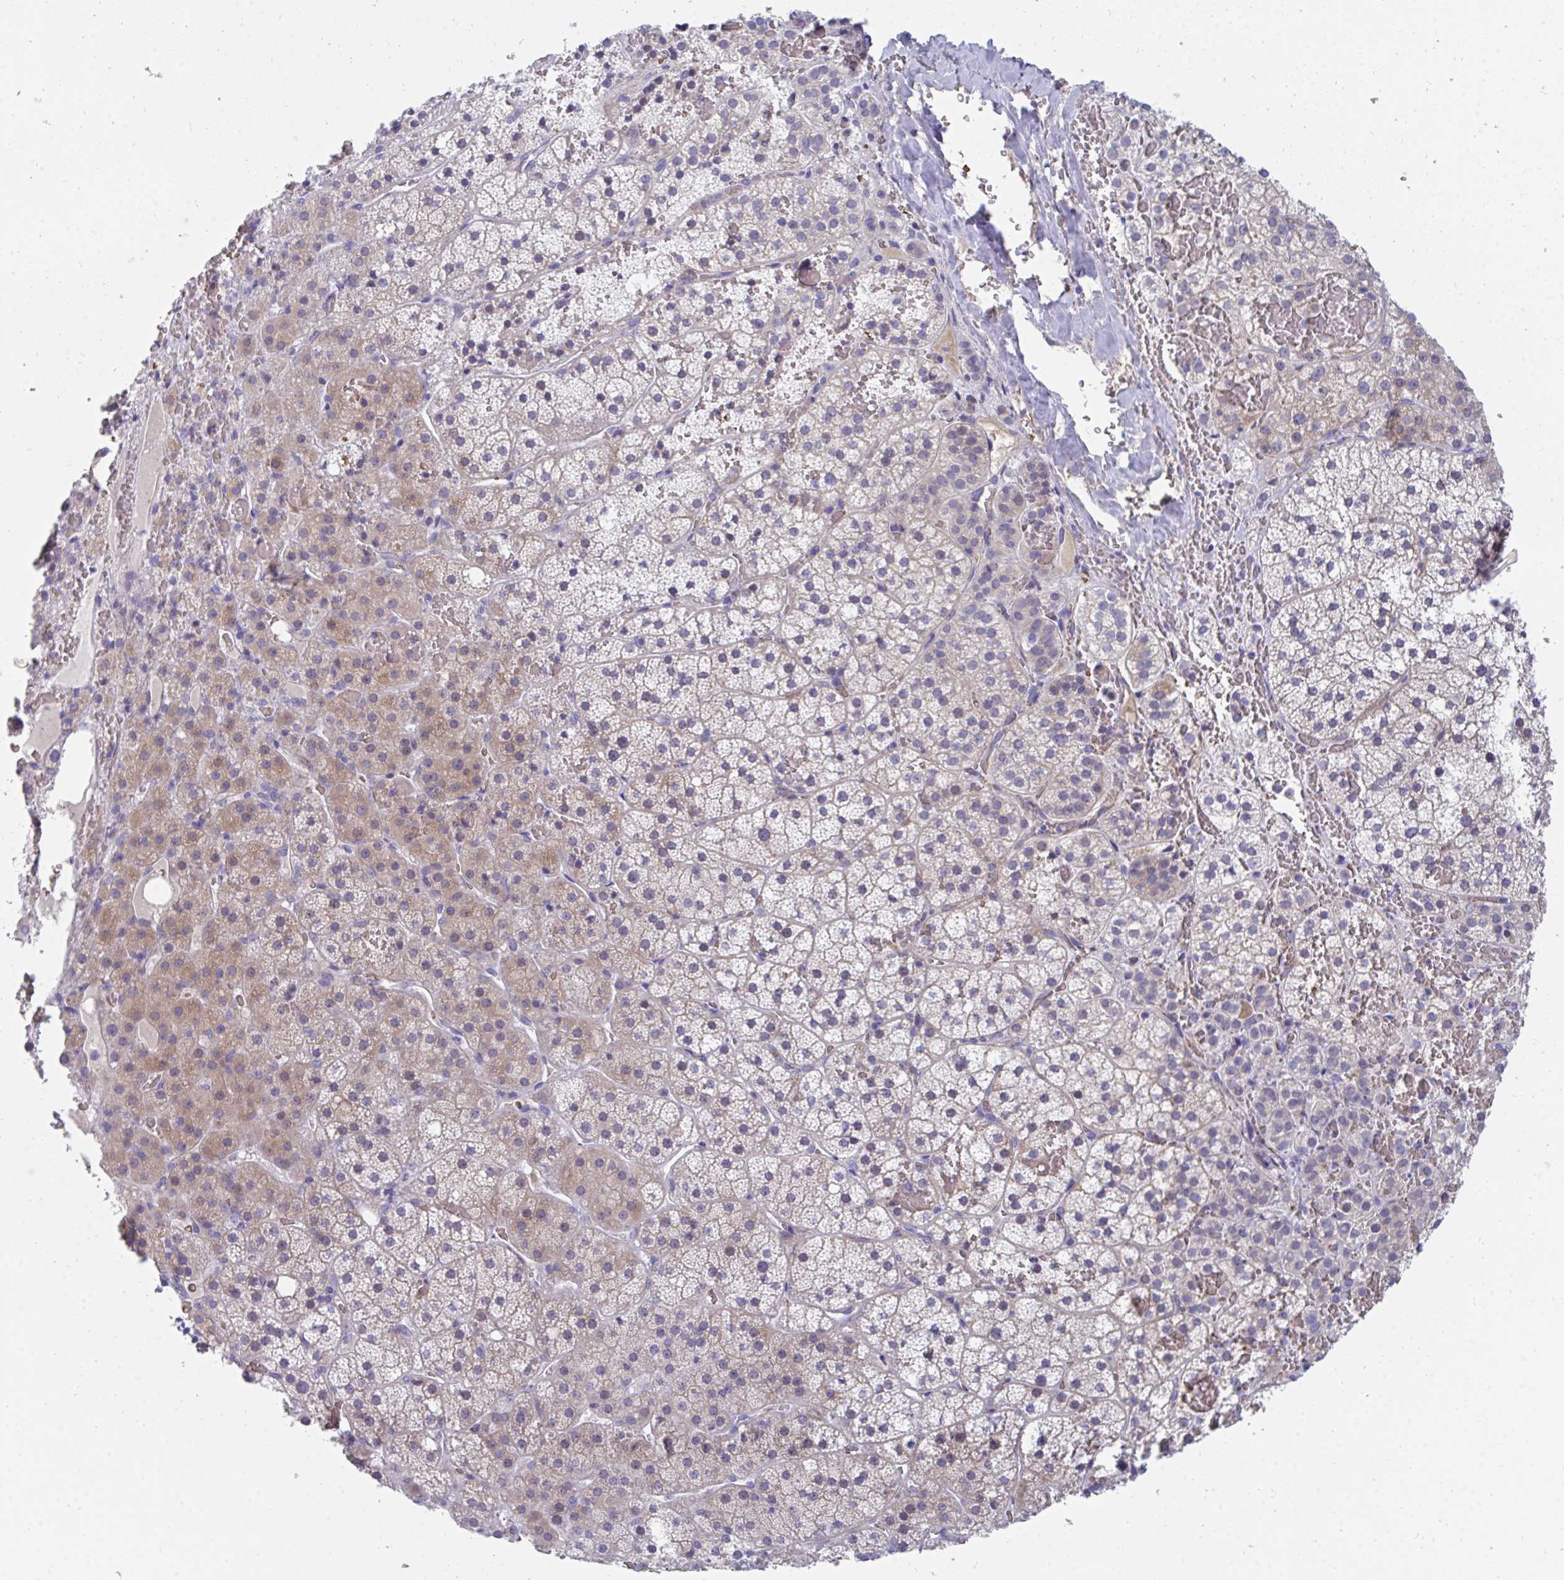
{"staining": {"intensity": "weak", "quantity": "25%-75%", "location": "cytoplasmic/membranous"}, "tissue": "adrenal gland", "cell_type": "Glandular cells", "image_type": "normal", "snomed": [{"axis": "morphology", "description": "Normal tissue, NOS"}, {"axis": "topography", "description": "Adrenal gland"}], "caption": "This photomicrograph demonstrates immunohistochemistry staining of normal adrenal gland, with low weak cytoplasmic/membranous staining in about 25%-75% of glandular cells.", "gene": "MROH2B", "patient": {"sex": "male", "age": 53}}